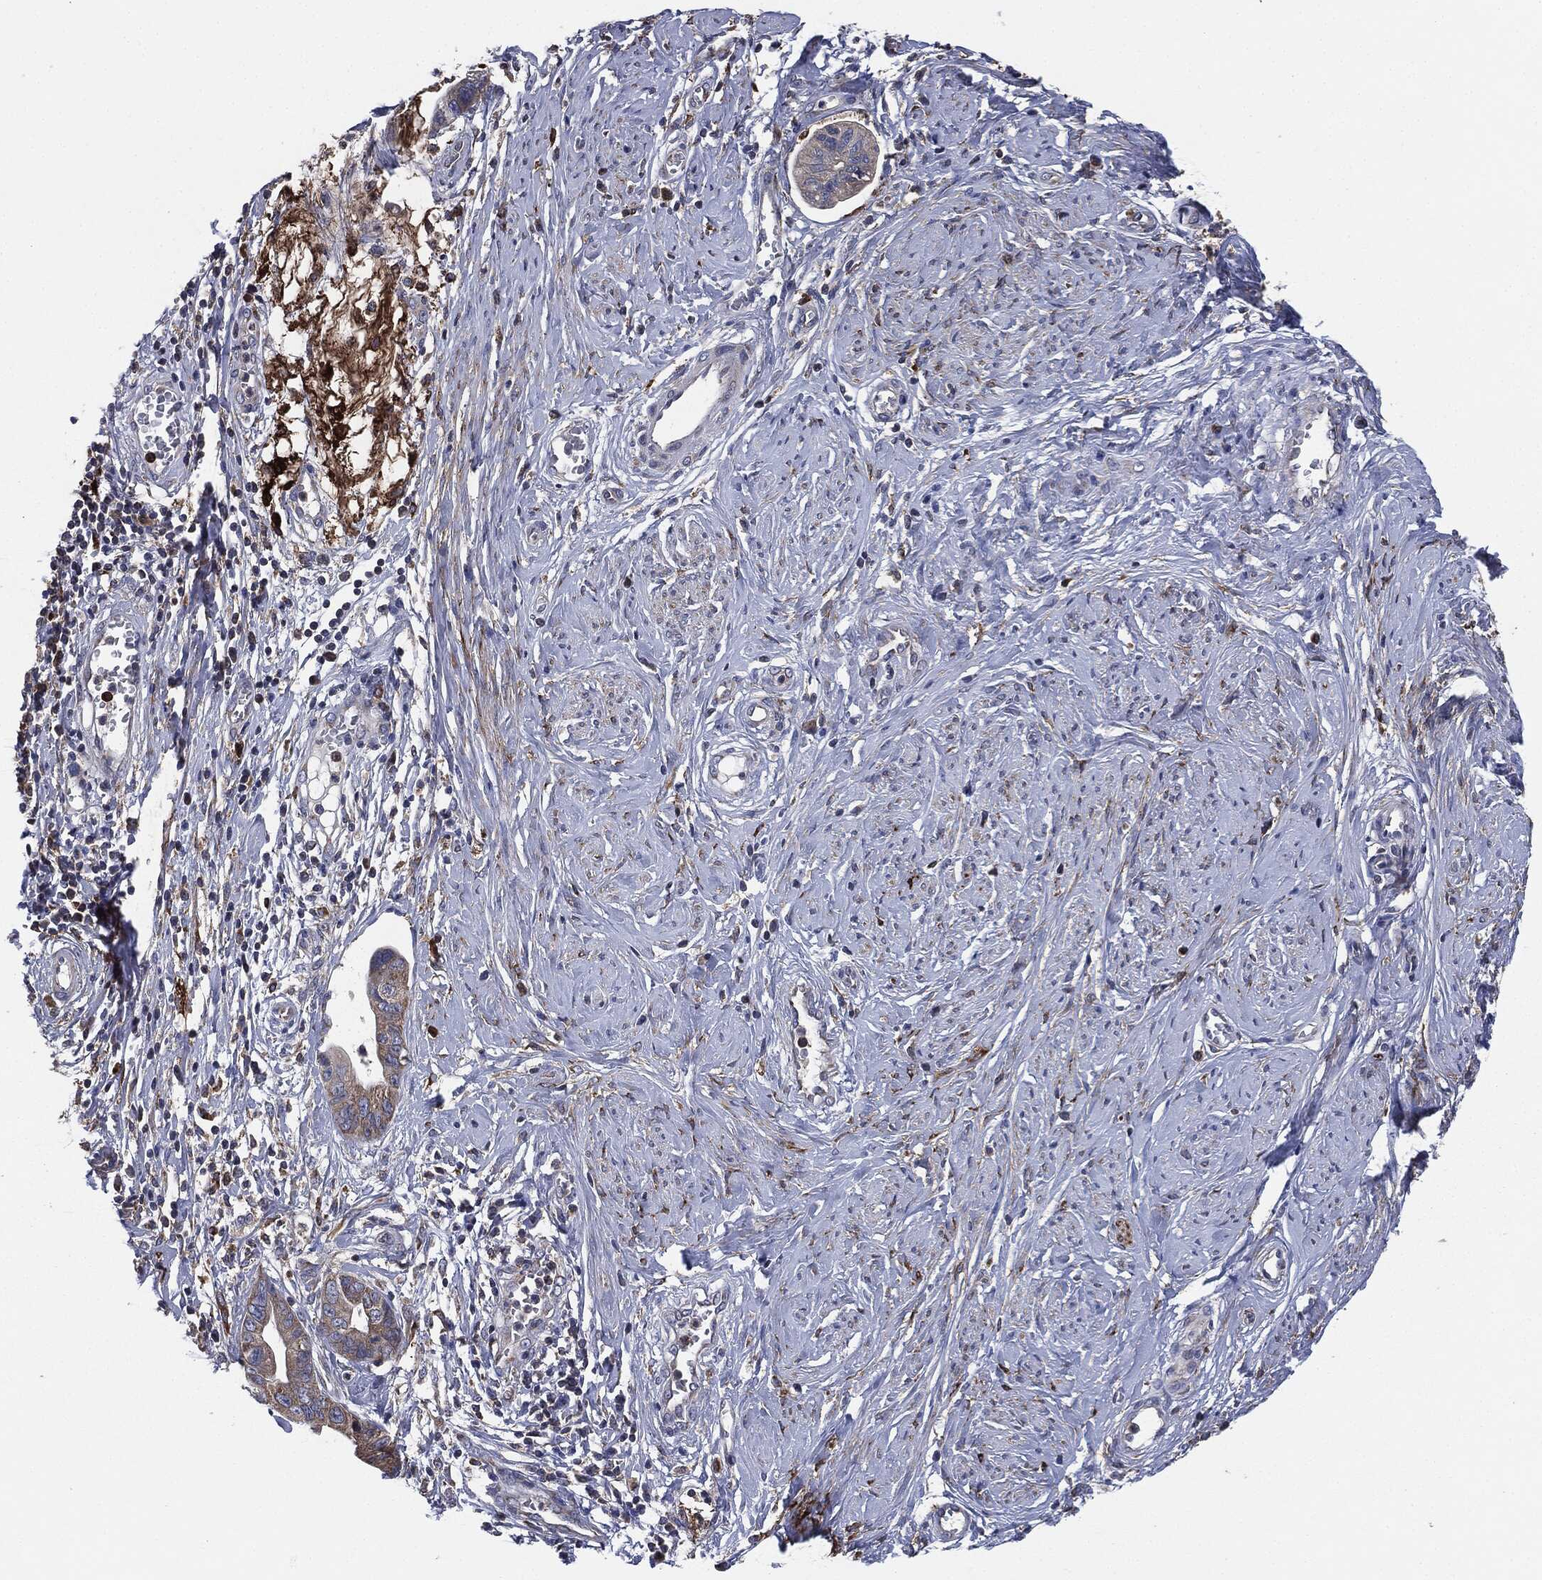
{"staining": {"intensity": "weak", "quantity": "25%-75%", "location": "cytoplasmic/membranous"}, "tissue": "cervical cancer", "cell_type": "Tumor cells", "image_type": "cancer", "snomed": [{"axis": "morphology", "description": "Adenocarcinoma, NOS"}, {"axis": "topography", "description": "Cervix"}], "caption": "A brown stain shows weak cytoplasmic/membranous staining of a protein in human adenocarcinoma (cervical) tumor cells.", "gene": "TMEM11", "patient": {"sex": "female", "age": 44}}